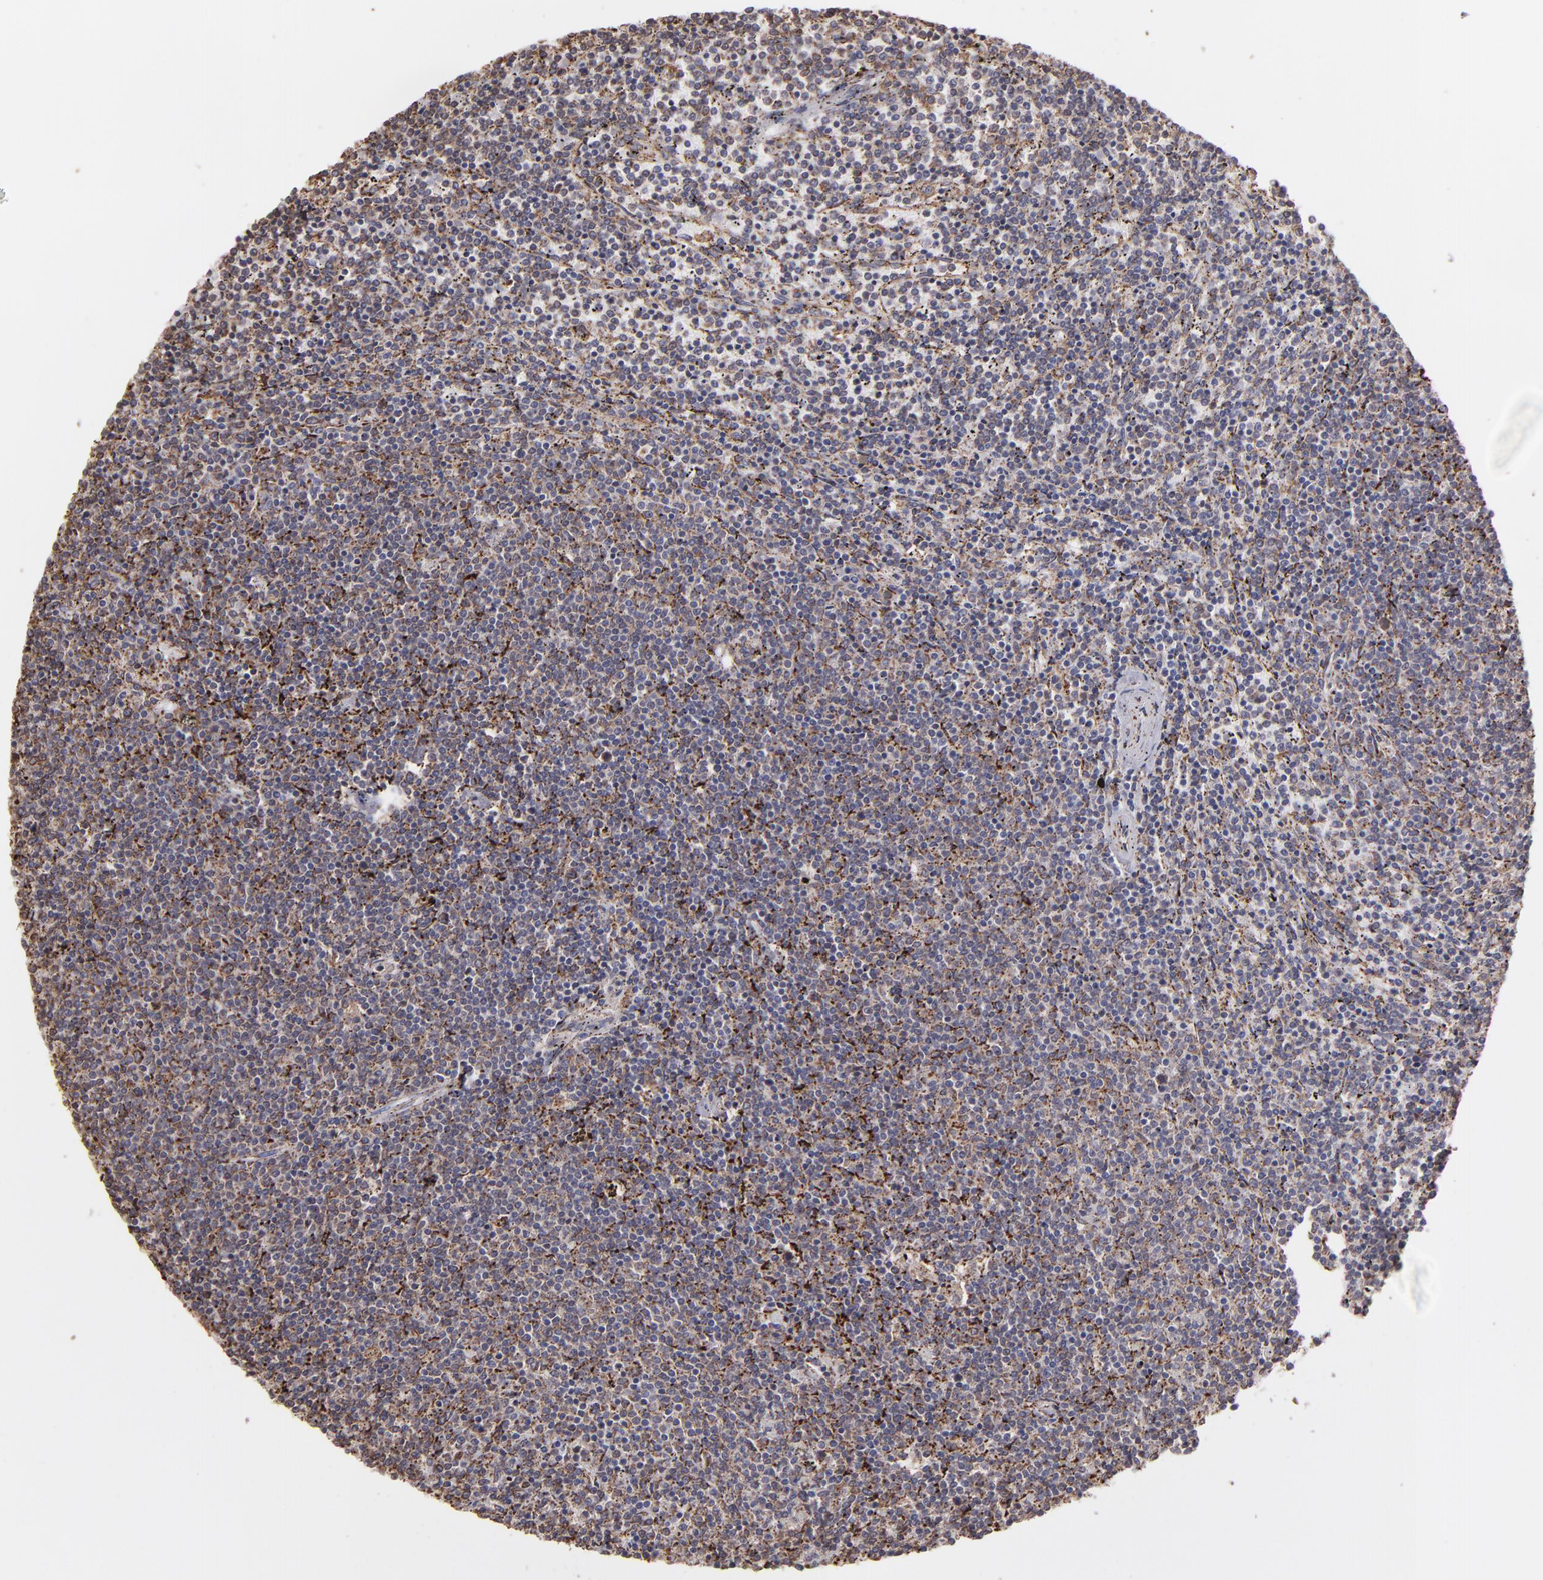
{"staining": {"intensity": "moderate", "quantity": "<25%", "location": "cytoplasmic/membranous"}, "tissue": "lymphoma", "cell_type": "Tumor cells", "image_type": "cancer", "snomed": [{"axis": "morphology", "description": "Malignant lymphoma, non-Hodgkin's type, Low grade"}, {"axis": "topography", "description": "Spleen"}], "caption": "Immunohistochemistry (IHC) of human lymphoma exhibits low levels of moderate cytoplasmic/membranous staining in about <25% of tumor cells. The staining is performed using DAB (3,3'-diaminobenzidine) brown chromogen to label protein expression. The nuclei are counter-stained blue using hematoxylin.", "gene": "MAOB", "patient": {"sex": "female", "age": 50}}